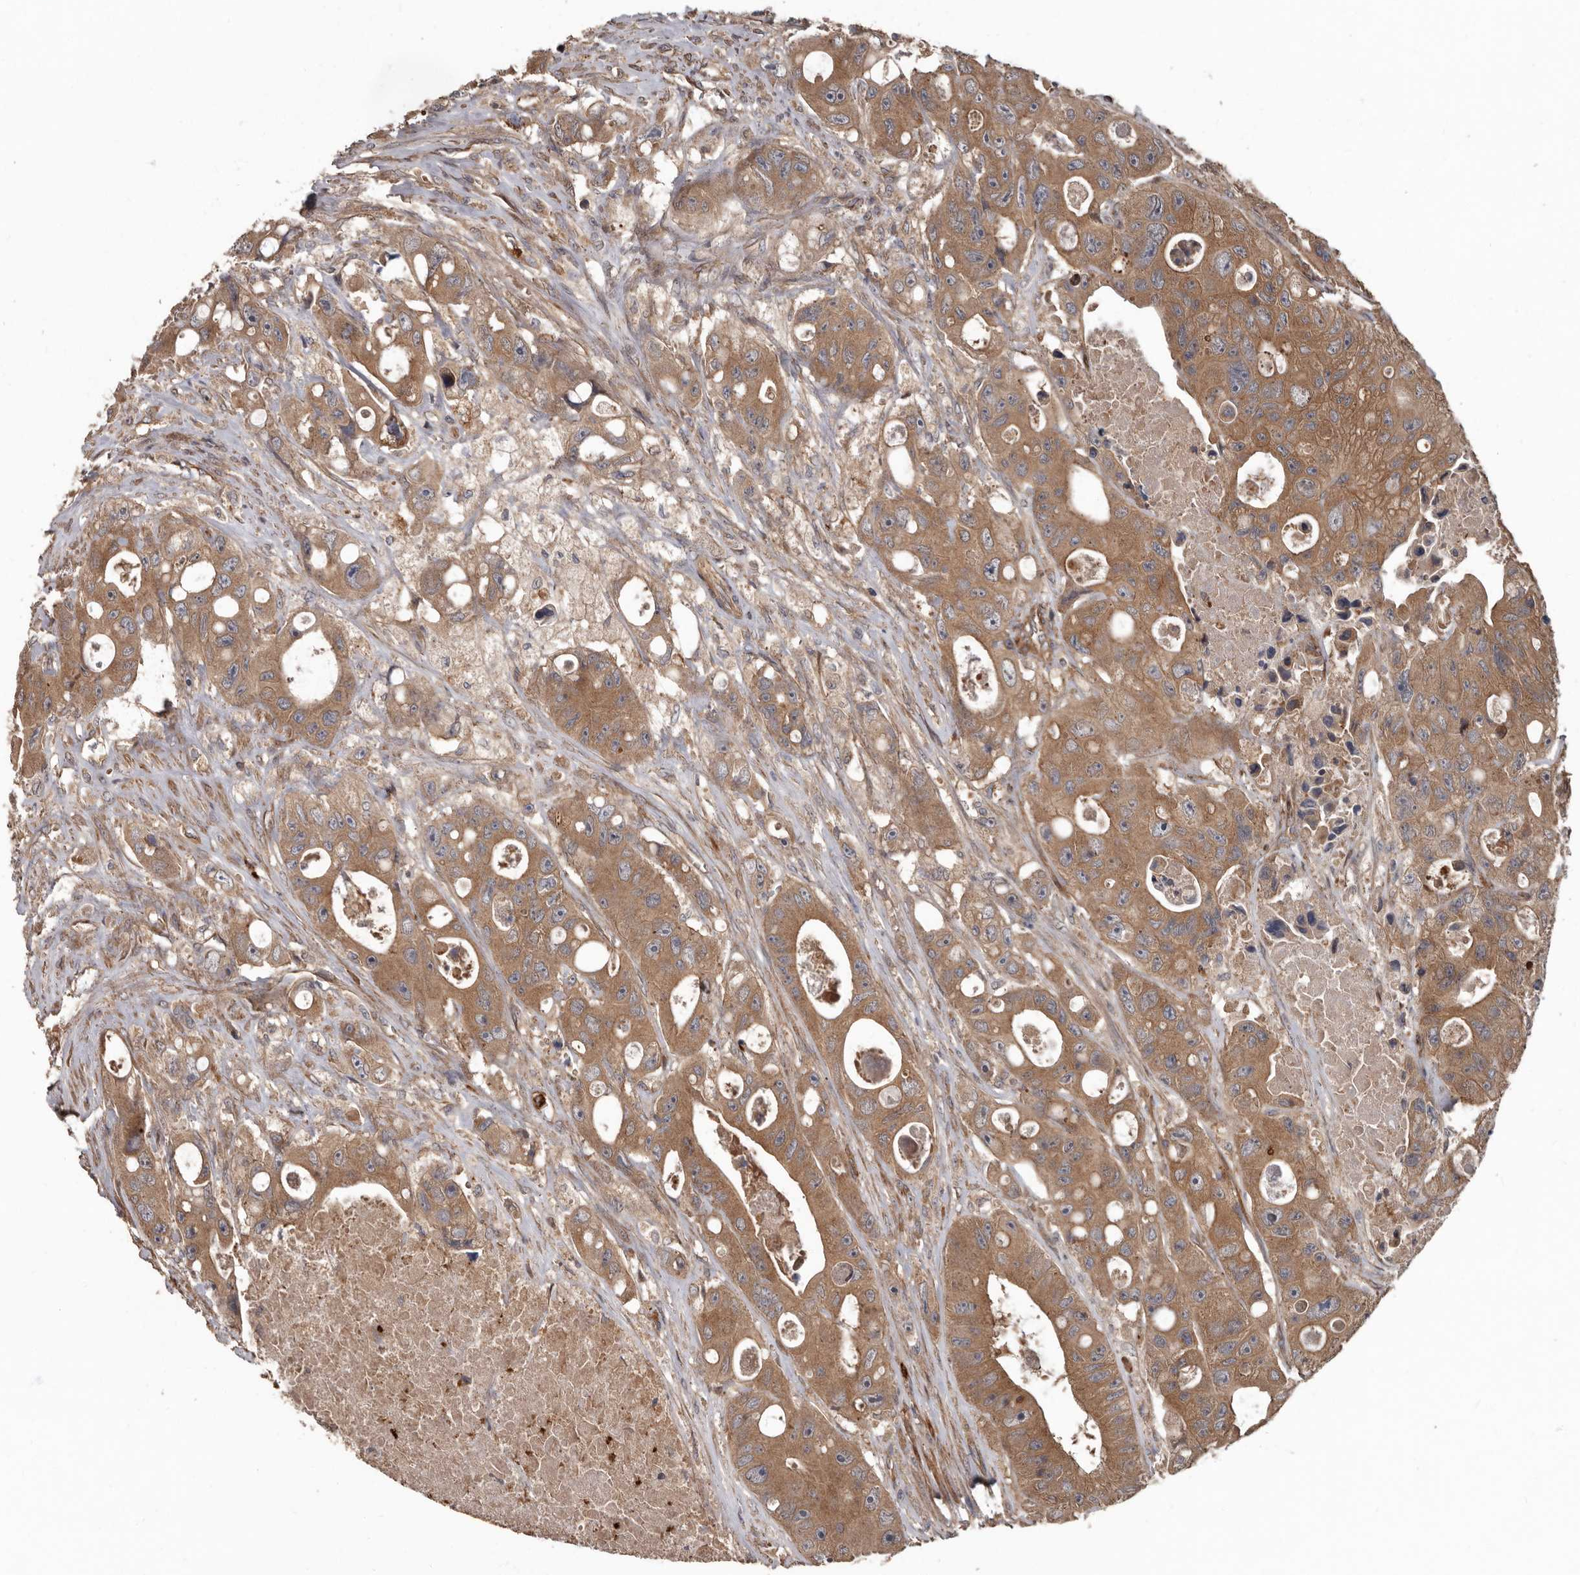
{"staining": {"intensity": "moderate", "quantity": ">75%", "location": "cytoplasmic/membranous"}, "tissue": "colorectal cancer", "cell_type": "Tumor cells", "image_type": "cancer", "snomed": [{"axis": "morphology", "description": "Adenocarcinoma, NOS"}, {"axis": "topography", "description": "Colon"}], "caption": "Colorectal cancer stained for a protein reveals moderate cytoplasmic/membranous positivity in tumor cells. The protein of interest is shown in brown color, while the nuclei are stained blue.", "gene": "ARHGEF5", "patient": {"sex": "female", "age": 46}}